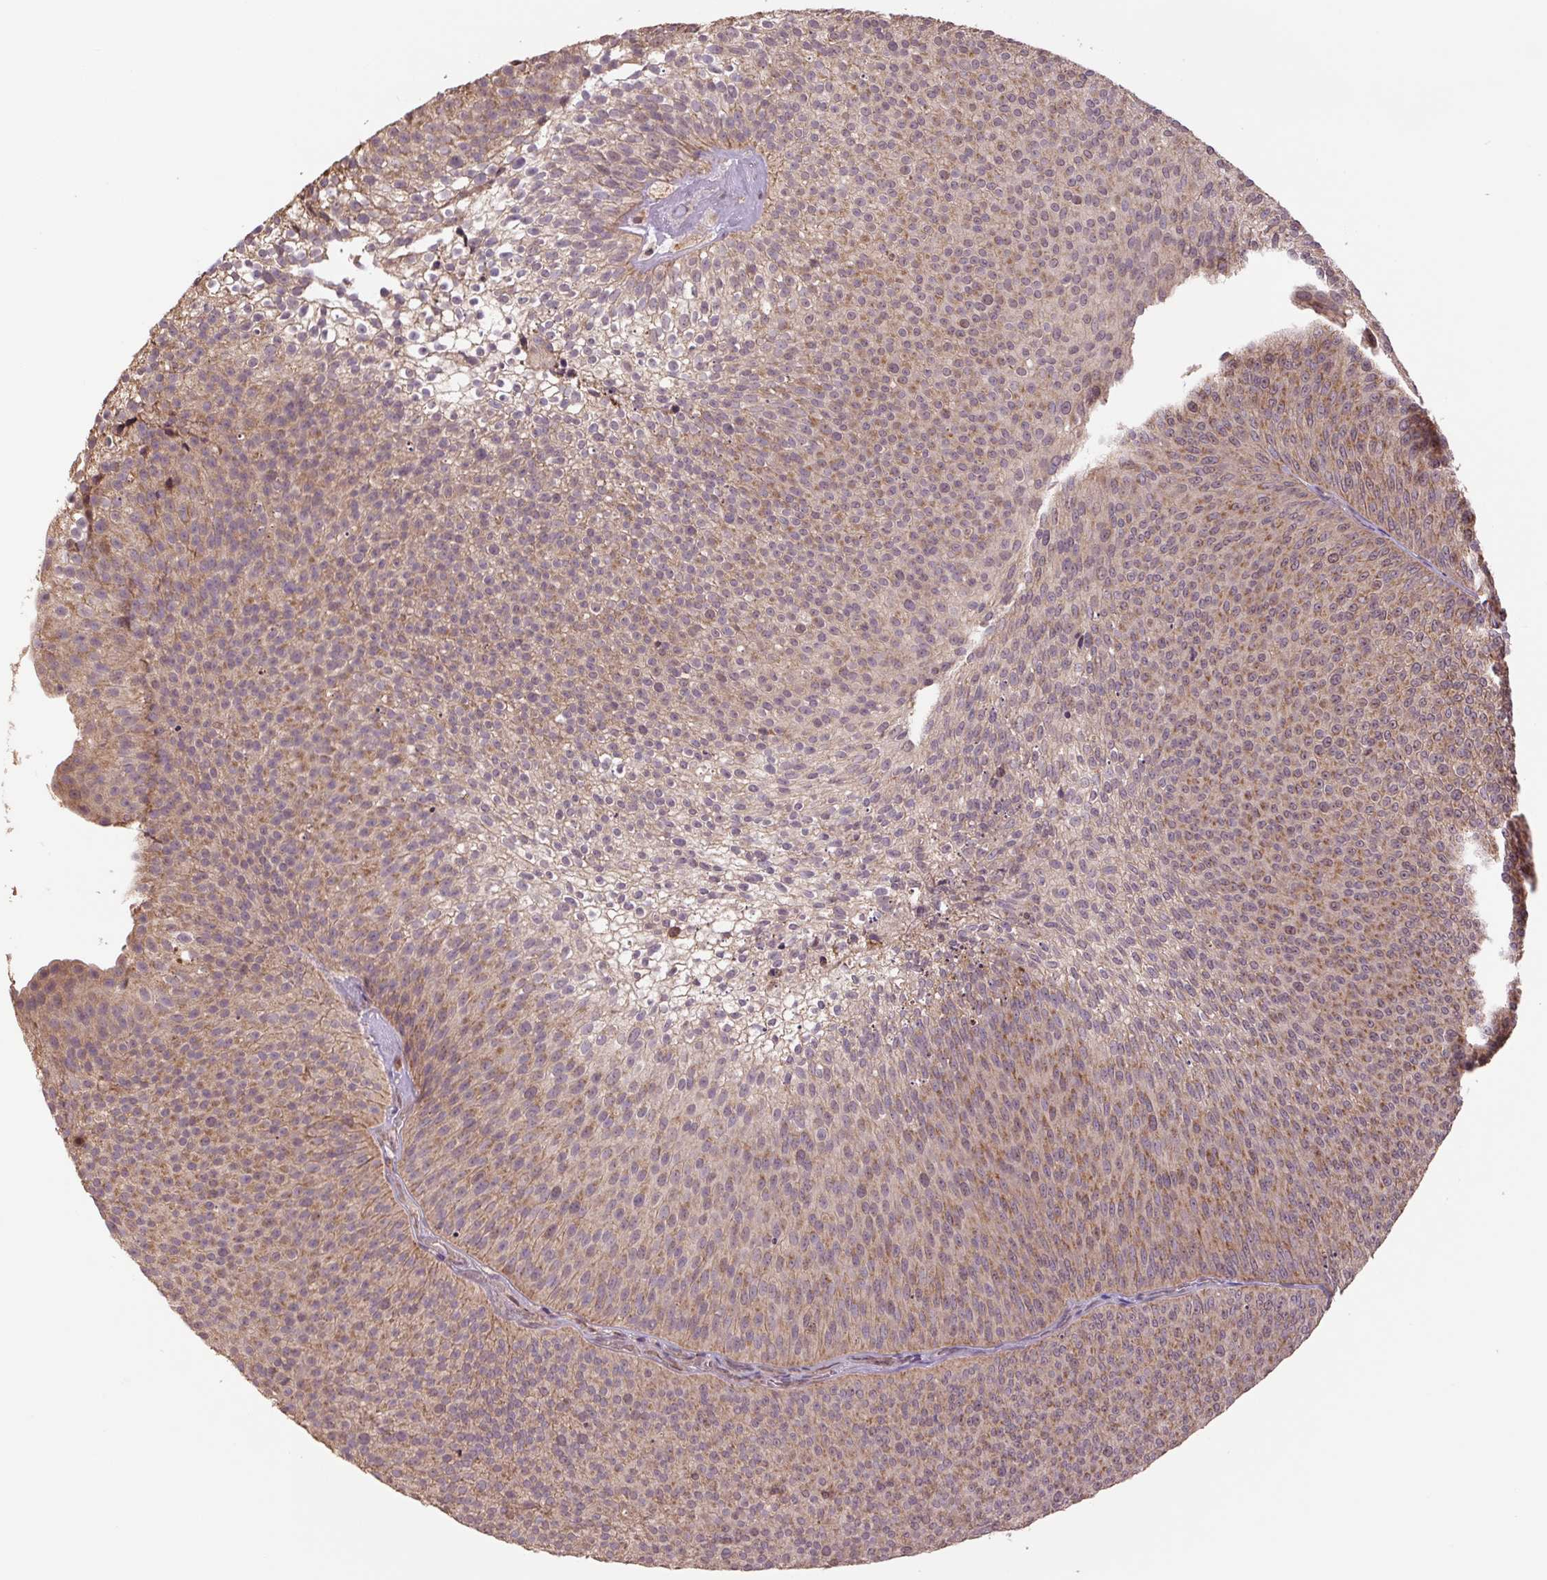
{"staining": {"intensity": "weak", "quantity": ">75%", "location": "cytoplasmic/membranous"}, "tissue": "urothelial cancer", "cell_type": "Tumor cells", "image_type": "cancer", "snomed": [{"axis": "morphology", "description": "Urothelial carcinoma, Low grade"}, {"axis": "topography", "description": "Urinary bladder"}], "caption": "Immunohistochemical staining of urothelial cancer displays weak cytoplasmic/membranous protein expression in approximately >75% of tumor cells. (DAB = brown stain, brightfield microscopy at high magnification).", "gene": "TMEM160", "patient": {"sex": "male", "age": 91}}